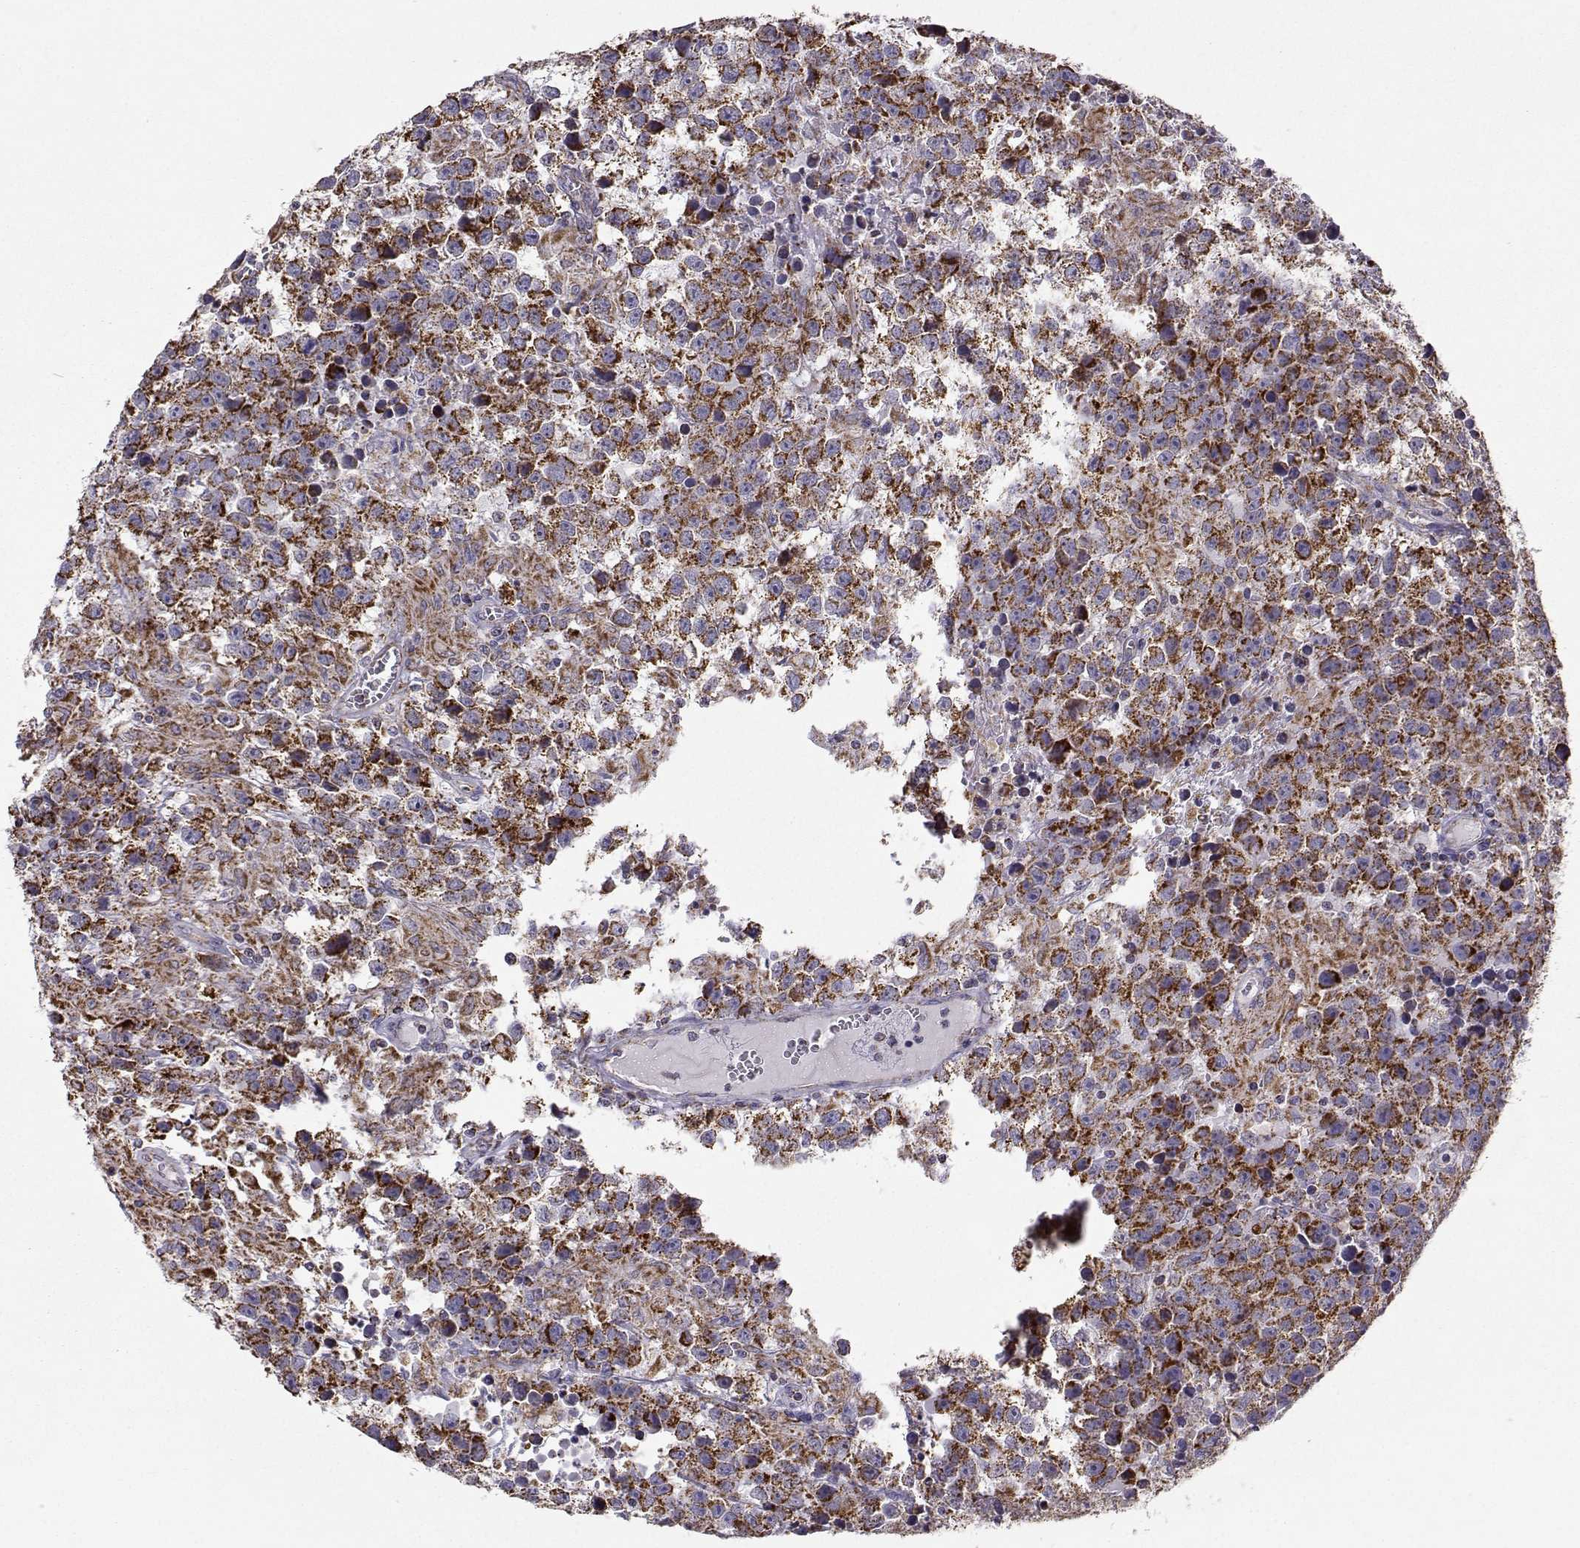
{"staining": {"intensity": "strong", "quantity": ">75%", "location": "cytoplasmic/membranous"}, "tissue": "testis cancer", "cell_type": "Tumor cells", "image_type": "cancer", "snomed": [{"axis": "morphology", "description": "Seminoma, NOS"}, {"axis": "topography", "description": "Testis"}], "caption": "Immunohistochemistry micrograph of testis seminoma stained for a protein (brown), which demonstrates high levels of strong cytoplasmic/membranous positivity in approximately >75% of tumor cells.", "gene": "NECAB3", "patient": {"sex": "male", "age": 43}}